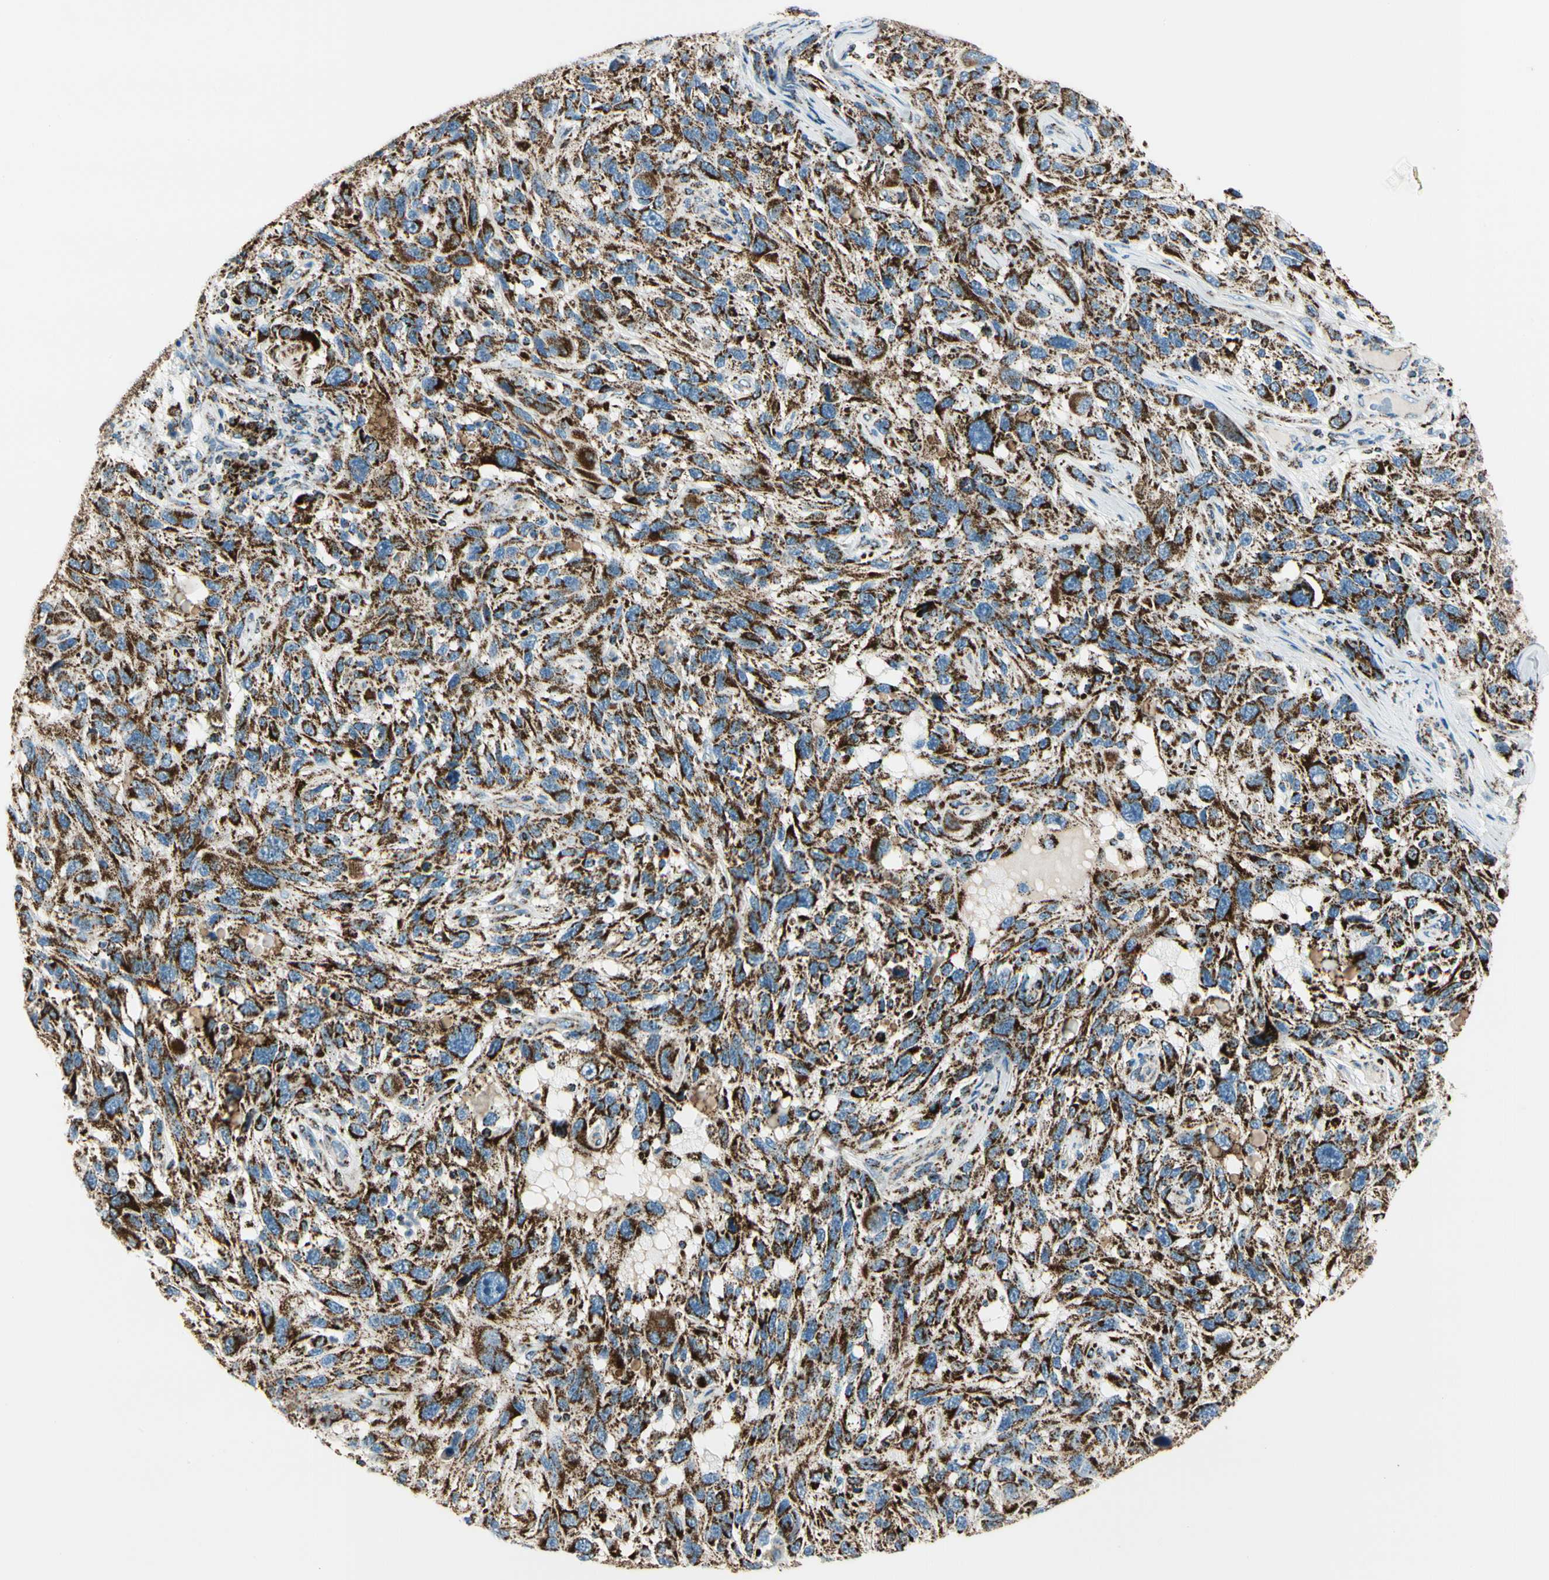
{"staining": {"intensity": "strong", "quantity": ">75%", "location": "cytoplasmic/membranous"}, "tissue": "melanoma", "cell_type": "Tumor cells", "image_type": "cancer", "snomed": [{"axis": "morphology", "description": "Malignant melanoma, NOS"}, {"axis": "topography", "description": "Skin"}], "caption": "Malignant melanoma tissue demonstrates strong cytoplasmic/membranous expression in about >75% of tumor cells", "gene": "ME2", "patient": {"sex": "male", "age": 53}}